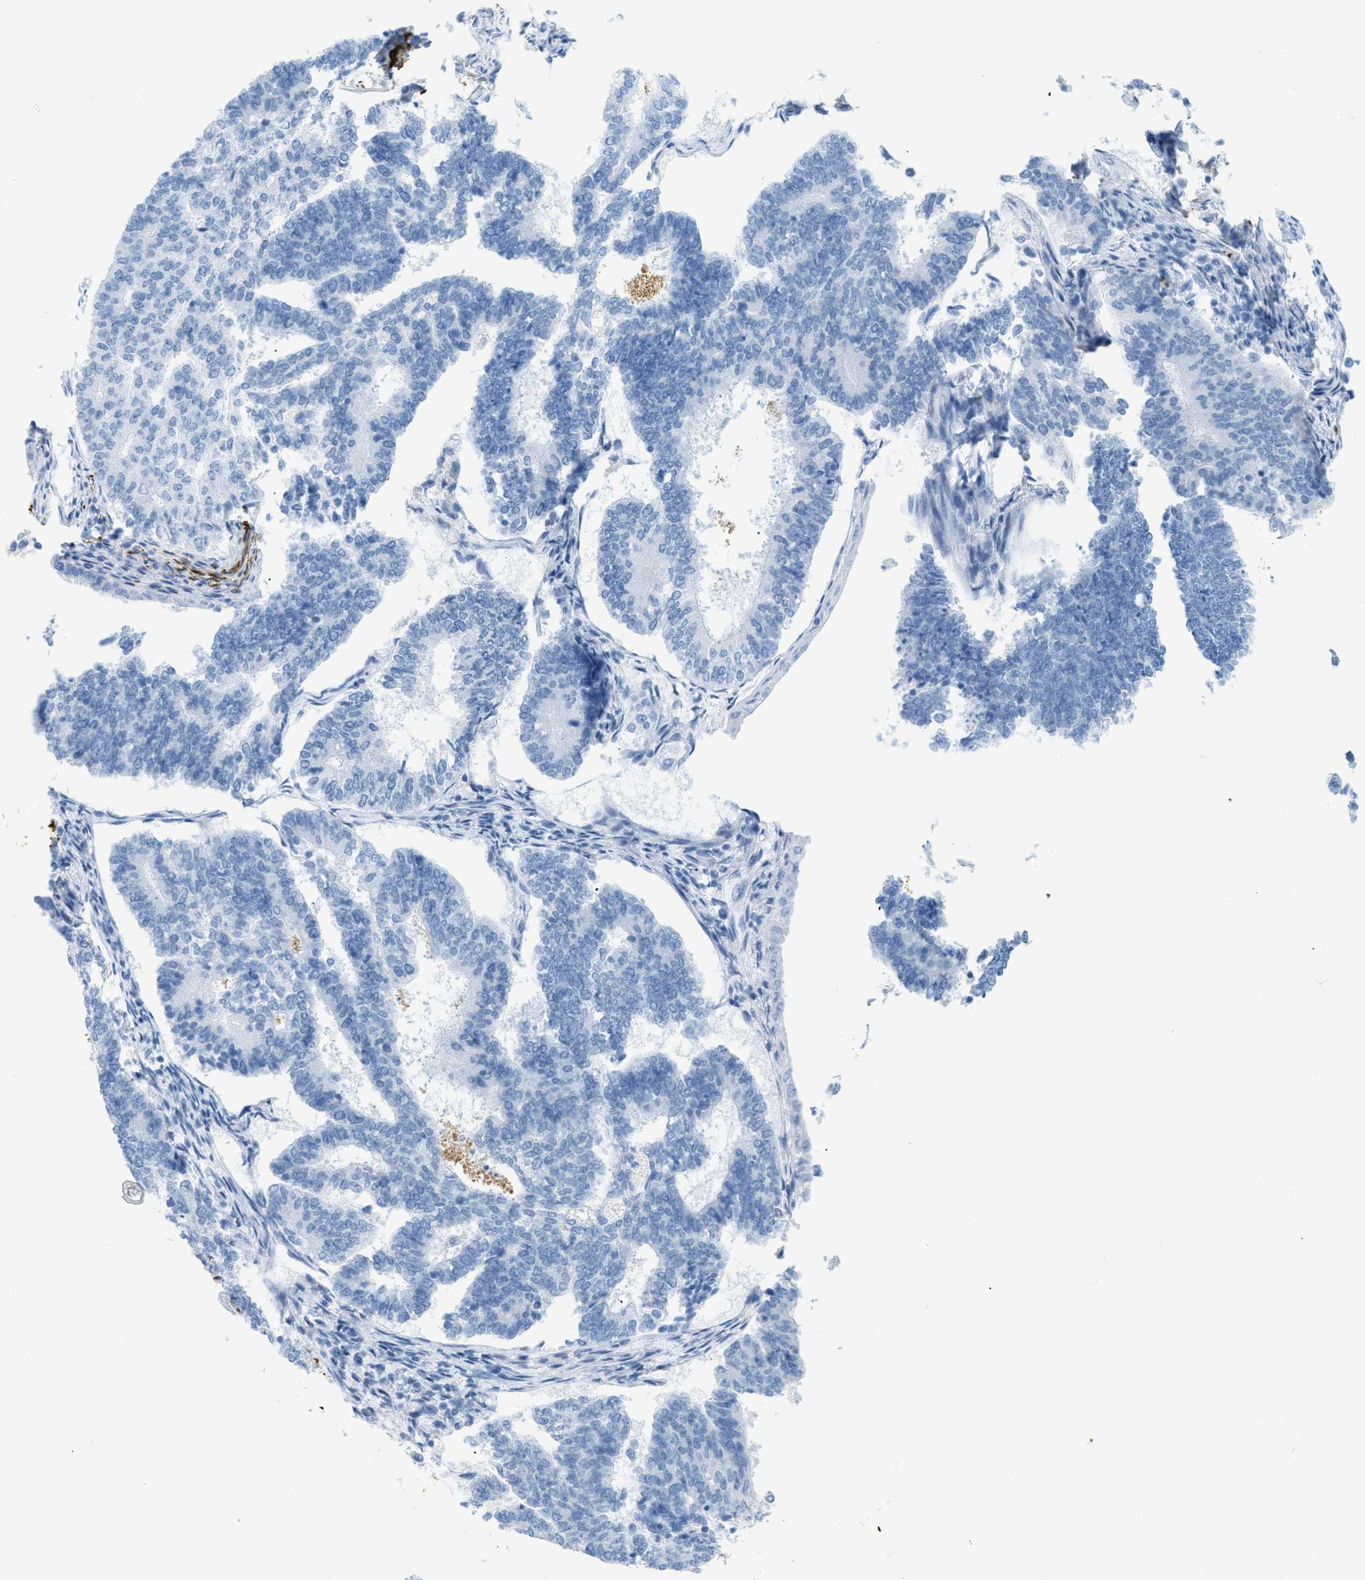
{"staining": {"intensity": "negative", "quantity": "none", "location": "none"}, "tissue": "endometrial cancer", "cell_type": "Tumor cells", "image_type": "cancer", "snomed": [{"axis": "morphology", "description": "Adenocarcinoma, NOS"}, {"axis": "topography", "description": "Endometrium"}], "caption": "A micrograph of endometrial adenocarcinoma stained for a protein reveals no brown staining in tumor cells. (DAB (3,3'-diaminobenzidine) IHC visualized using brightfield microscopy, high magnification).", "gene": "DES", "patient": {"sex": "female", "age": 70}}